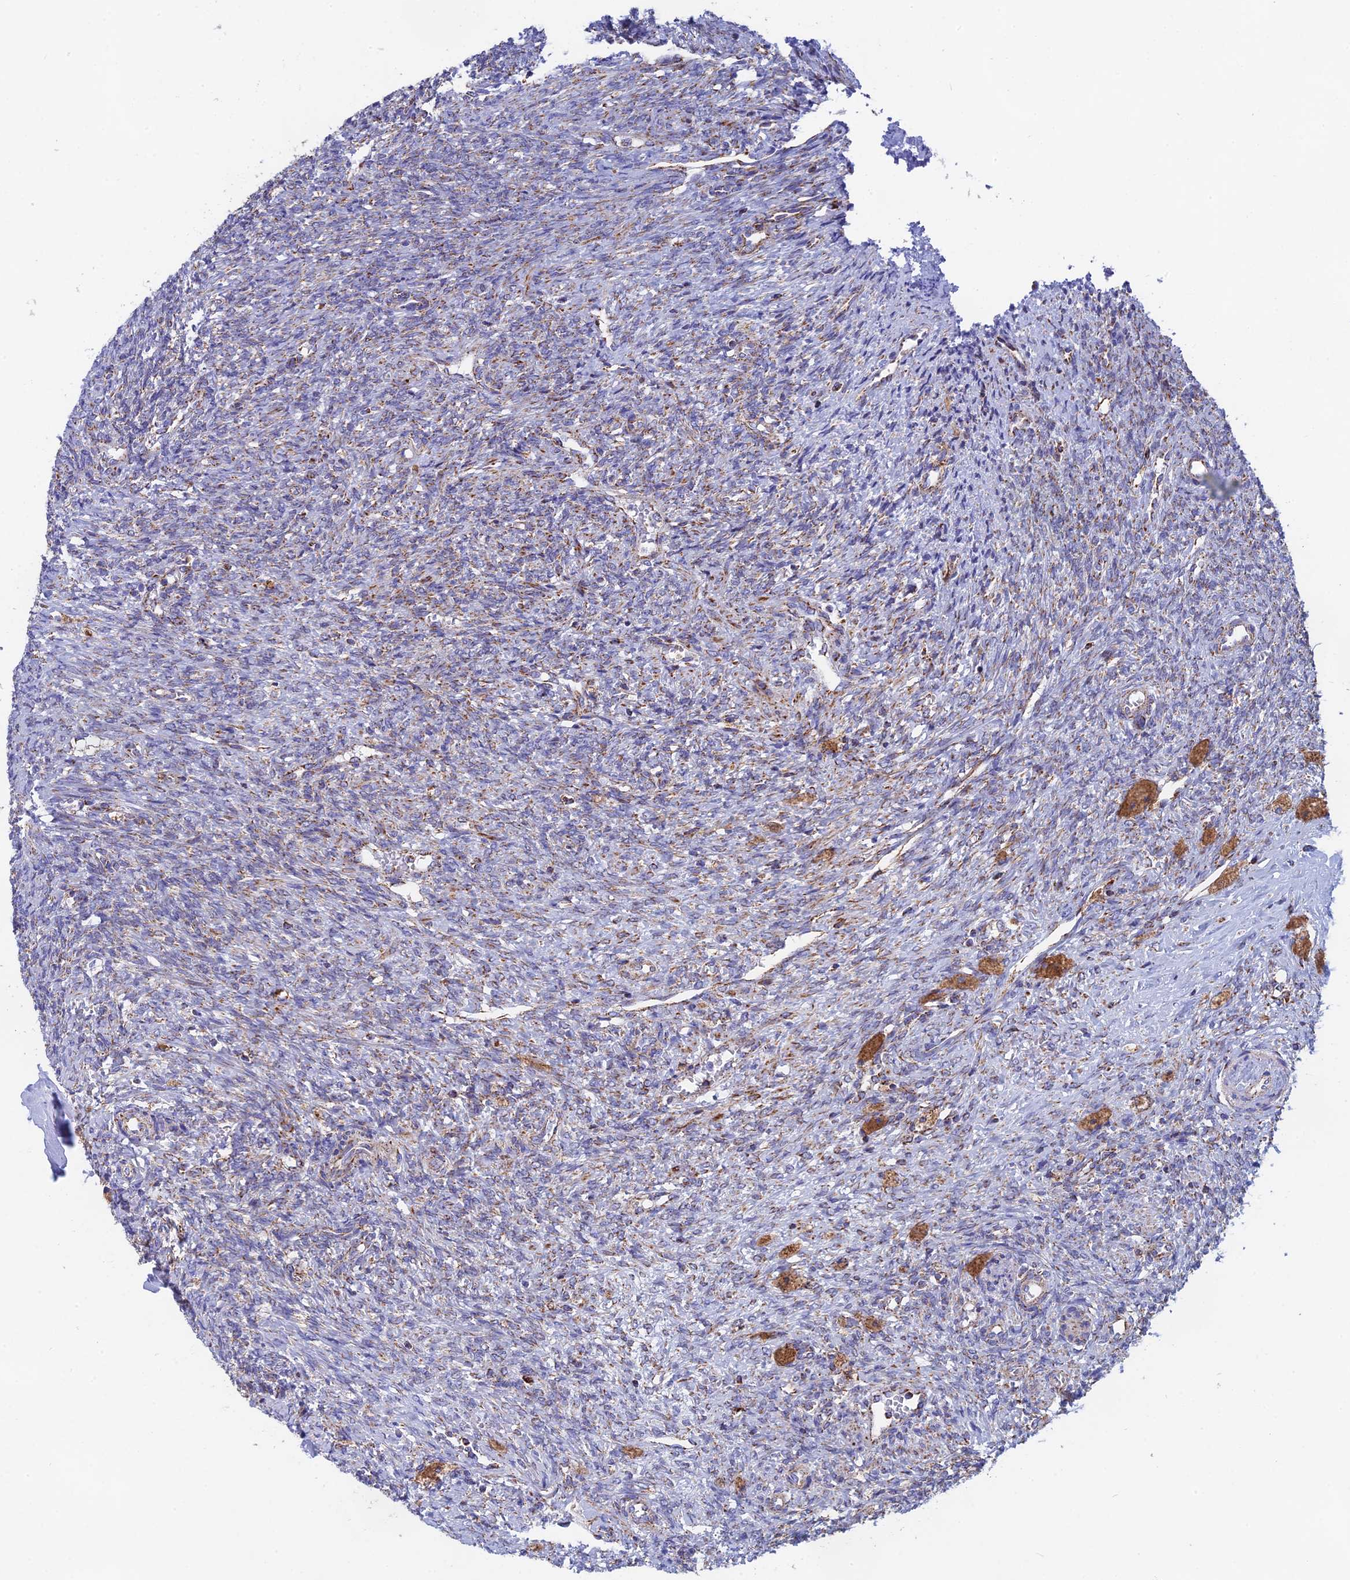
{"staining": {"intensity": "weak", "quantity": "25%-75%", "location": "cytoplasmic/membranous"}, "tissue": "ovary", "cell_type": "Ovarian stroma cells", "image_type": "normal", "snomed": [{"axis": "morphology", "description": "Normal tissue, NOS"}, {"axis": "topography", "description": "Ovary"}], "caption": "Ovarian stroma cells display low levels of weak cytoplasmic/membranous expression in approximately 25%-75% of cells in normal ovary.", "gene": "NDUFA5", "patient": {"sex": "female", "age": 41}}